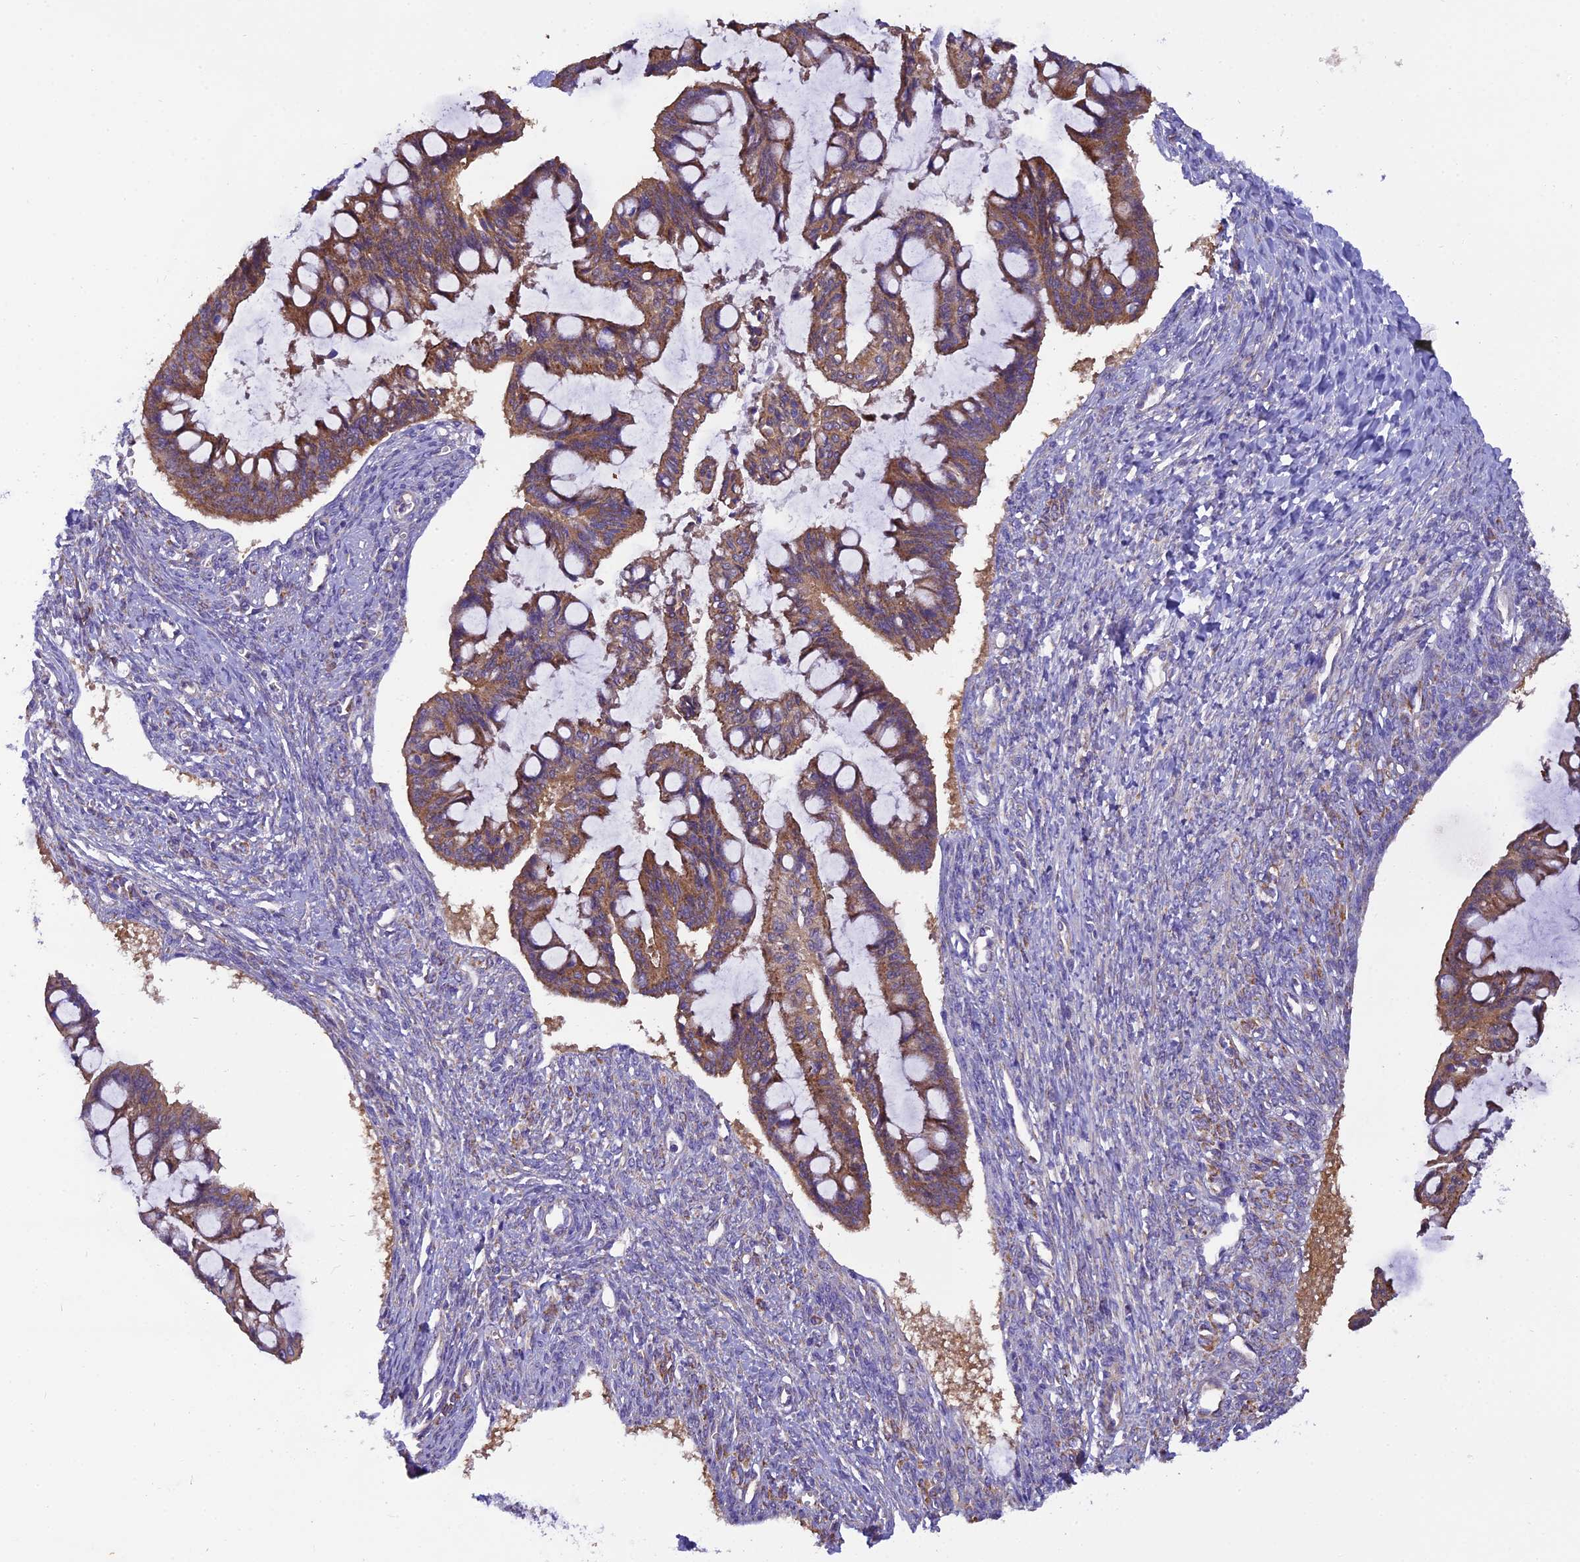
{"staining": {"intensity": "moderate", "quantity": ">75%", "location": "cytoplasmic/membranous"}, "tissue": "ovarian cancer", "cell_type": "Tumor cells", "image_type": "cancer", "snomed": [{"axis": "morphology", "description": "Cystadenocarcinoma, mucinous, NOS"}, {"axis": "topography", "description": "Ovary"}], "caption": "Mucinous cystadenocarcinoma (ovarian) tissue reveals moderate cytoplasmic/membranous expression in approximately >75% of tumor cells", "gene": "GPD1", "patient": {"sex": "female", "age": 73}}